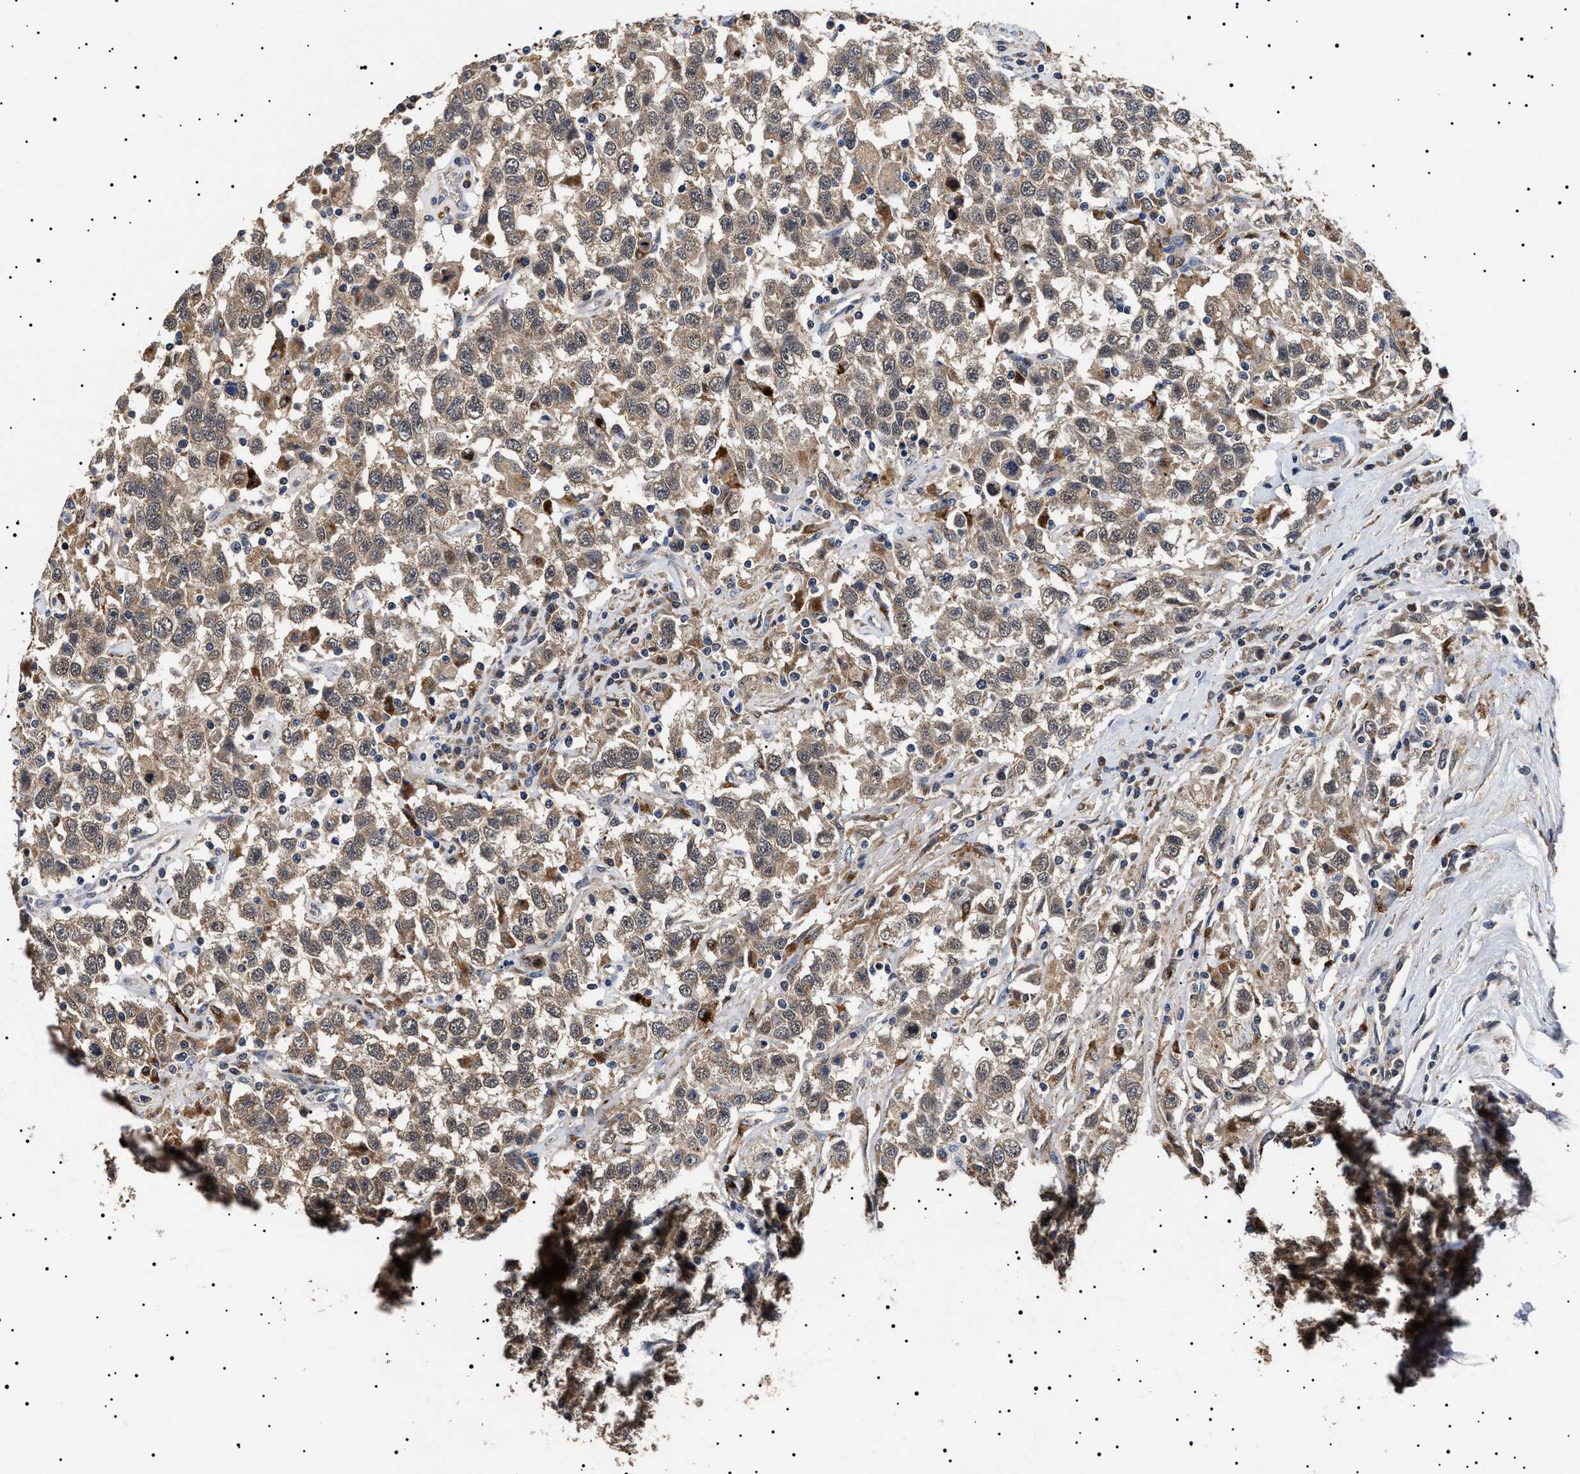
{"staining": {"intensity": "weak", "quantity": ">75%", "location": "cytoplasmic/membranous"}, "tissue": "testis cancer", "cell_type": "Tumor cells", "image_type": "cancer", "snomed": [{"axis": "morphology", "description": "Seminoma, NOS"}, {"axis": "topography", "description": "Testis"}], "caption": "Weak cytoplasmic/membranous protein staining is appreciated in approximately >75% of tumor cells in seminoma (testis). Nuclei are stained in blue.", "gene": "RAB34", "patient": {"sex": "male", "age": 41}}